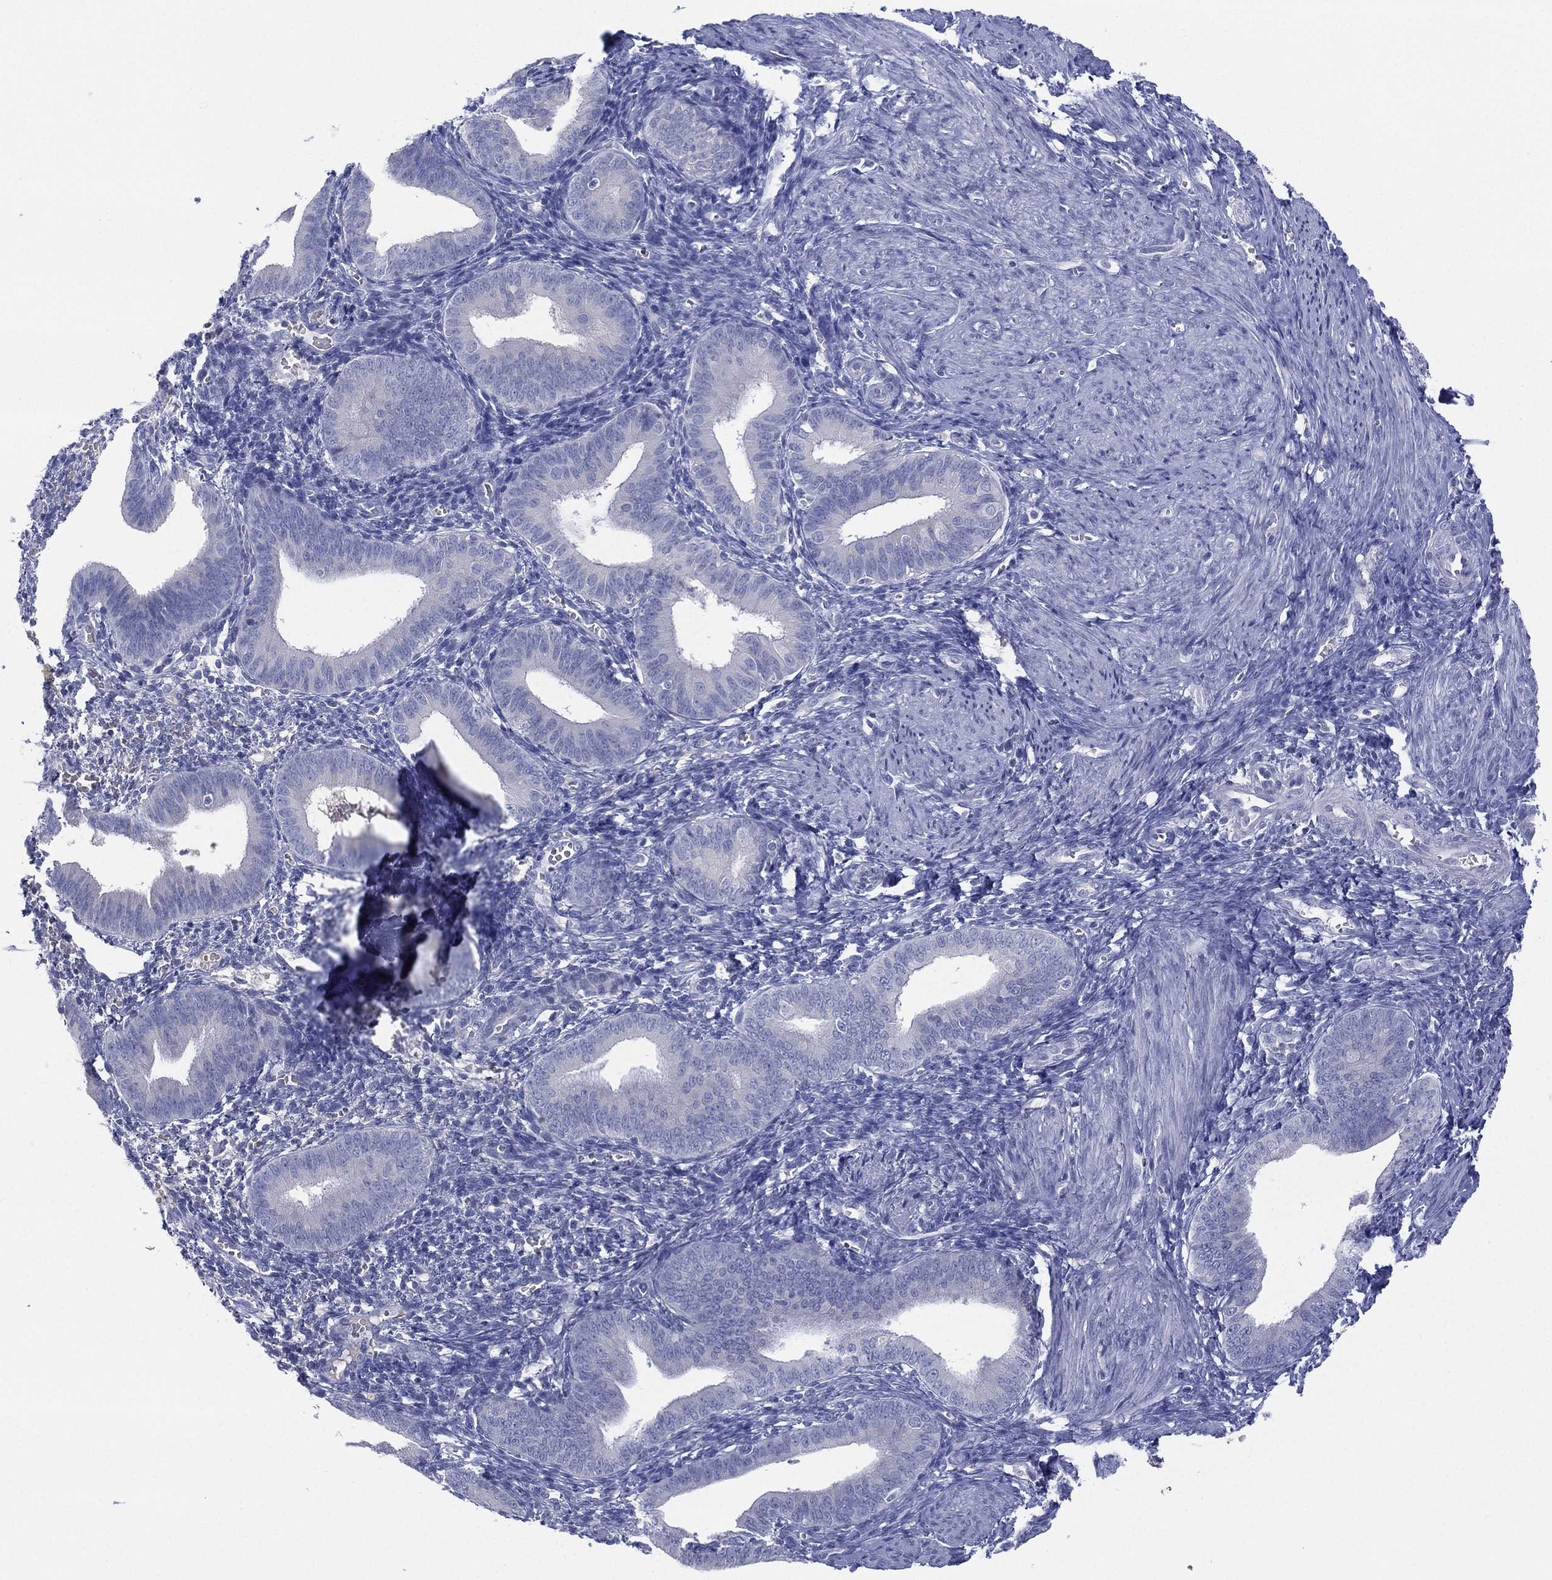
{"staining": {"intensity": "negative", "quantity": "none", "location": "none"}, "tissue": "endometrium", "cell_type": "Cells in endometrial stroma", "image_type": "normal", "snomed": [{"axis": "morphology", "description": "Normal tissue, NOS"}, {"axis": "topography", "description": "Endometrium"}], "caption": "Immunohistochemistry histopathology image of benign endometrium: human endometrium stained with DAB (3,3'-diaminobenzidine) shows no significant protein expression in cells in endometrial stroma. (DAB IHC visualized using brightfield microscopy, high magnification).", "gene": "CYP2D6", "patient": {"sex": "female", "age": 42}}